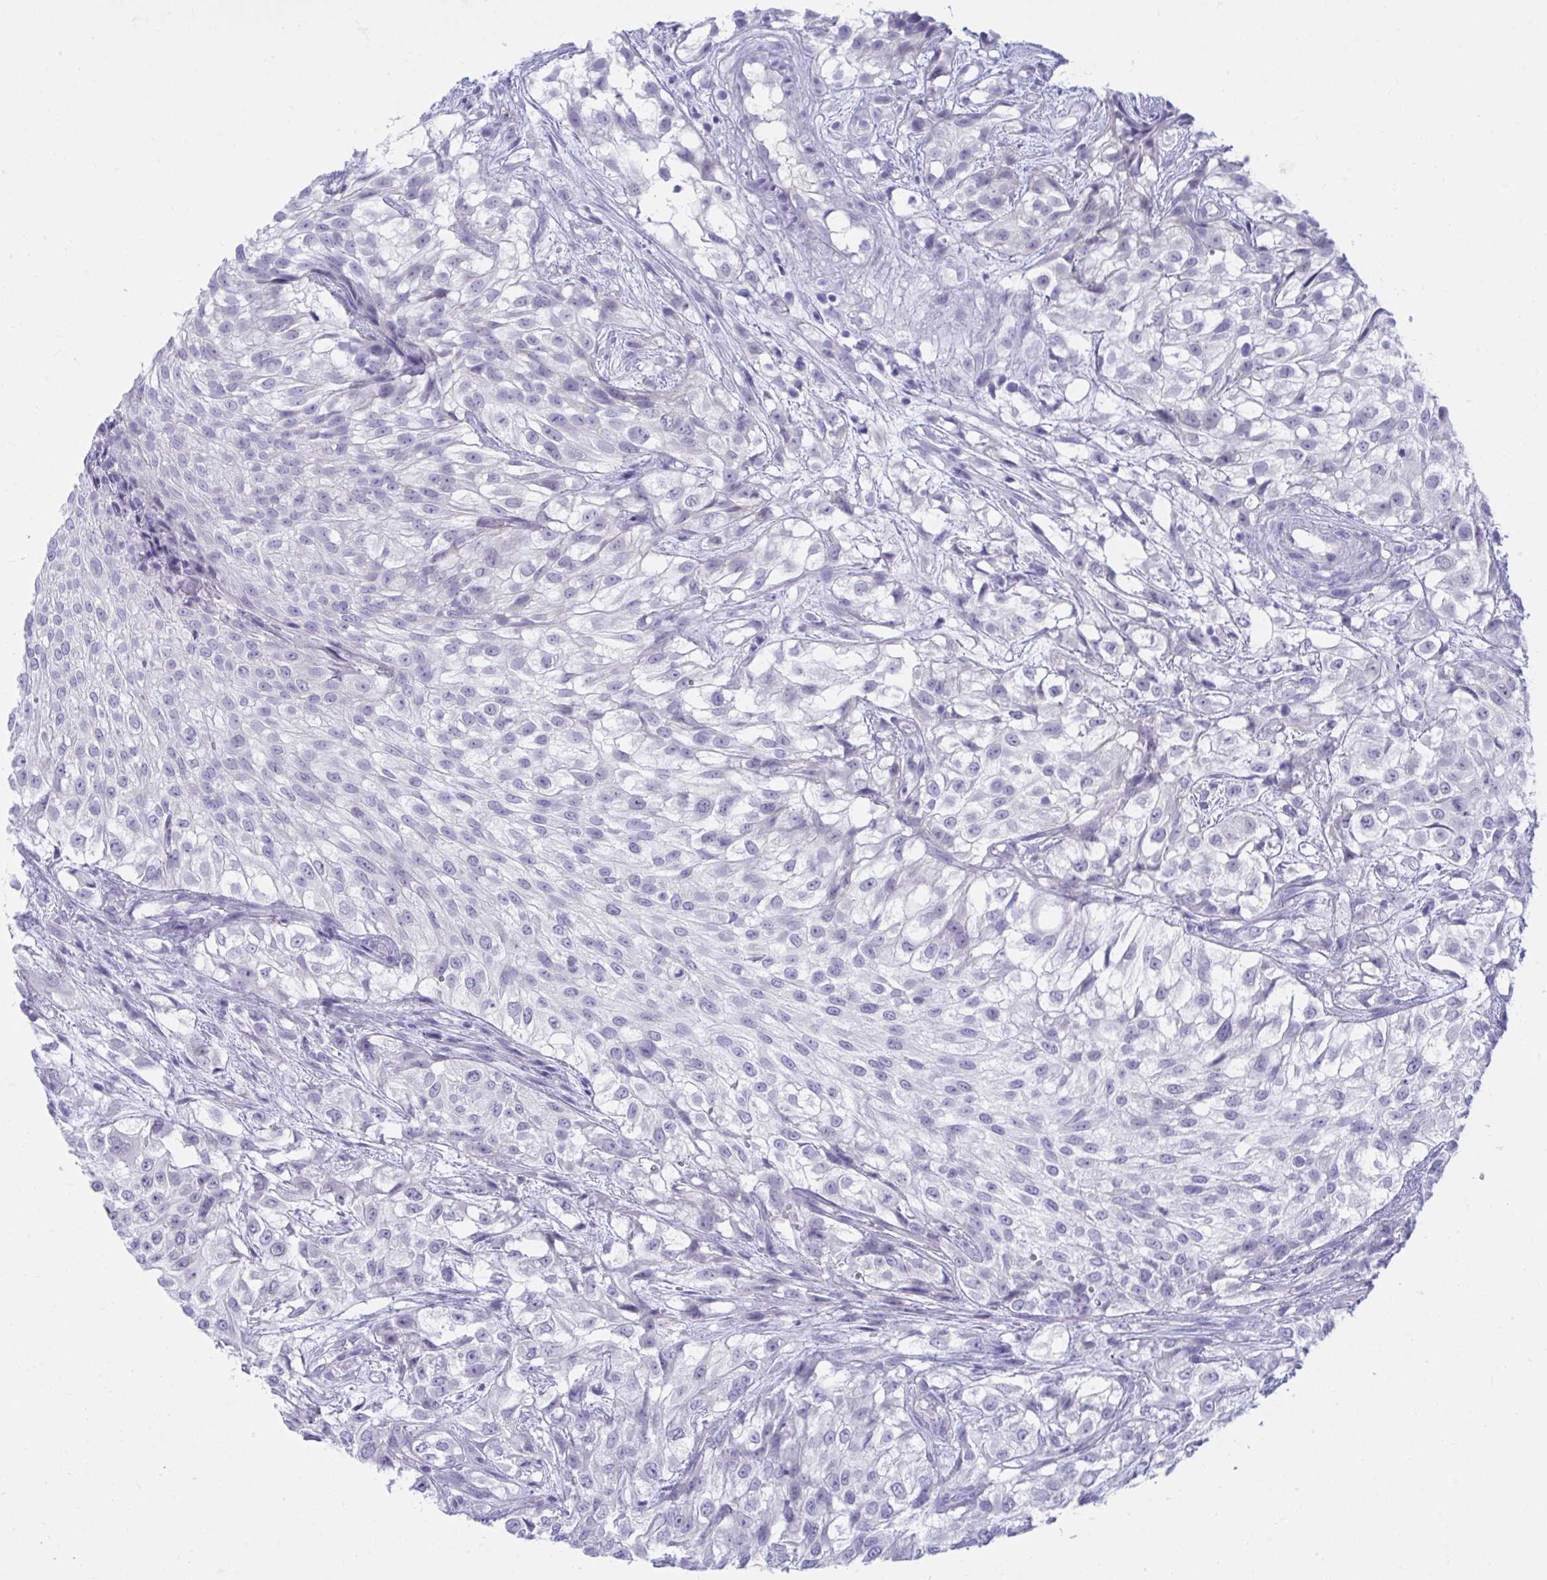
{"staining": {"intensity": "negative", "quantity": "none", "location": "none"}, "tissue": "urothelial cancer", "cell_type": "Tumor cells", "image_type": "cancer", "snomed": [{"axis": "morphology", "description": "Urothelial carcinoma, High grade"}, {"axis": "topography", "description": "Urinary bladder"}], "caption": "IHC of human urothelial carcinoma (high-grade) reveals no positivity in tumor cells.", "gene": "SHISA8", "patient": {"sex": "male", "age": 56}}